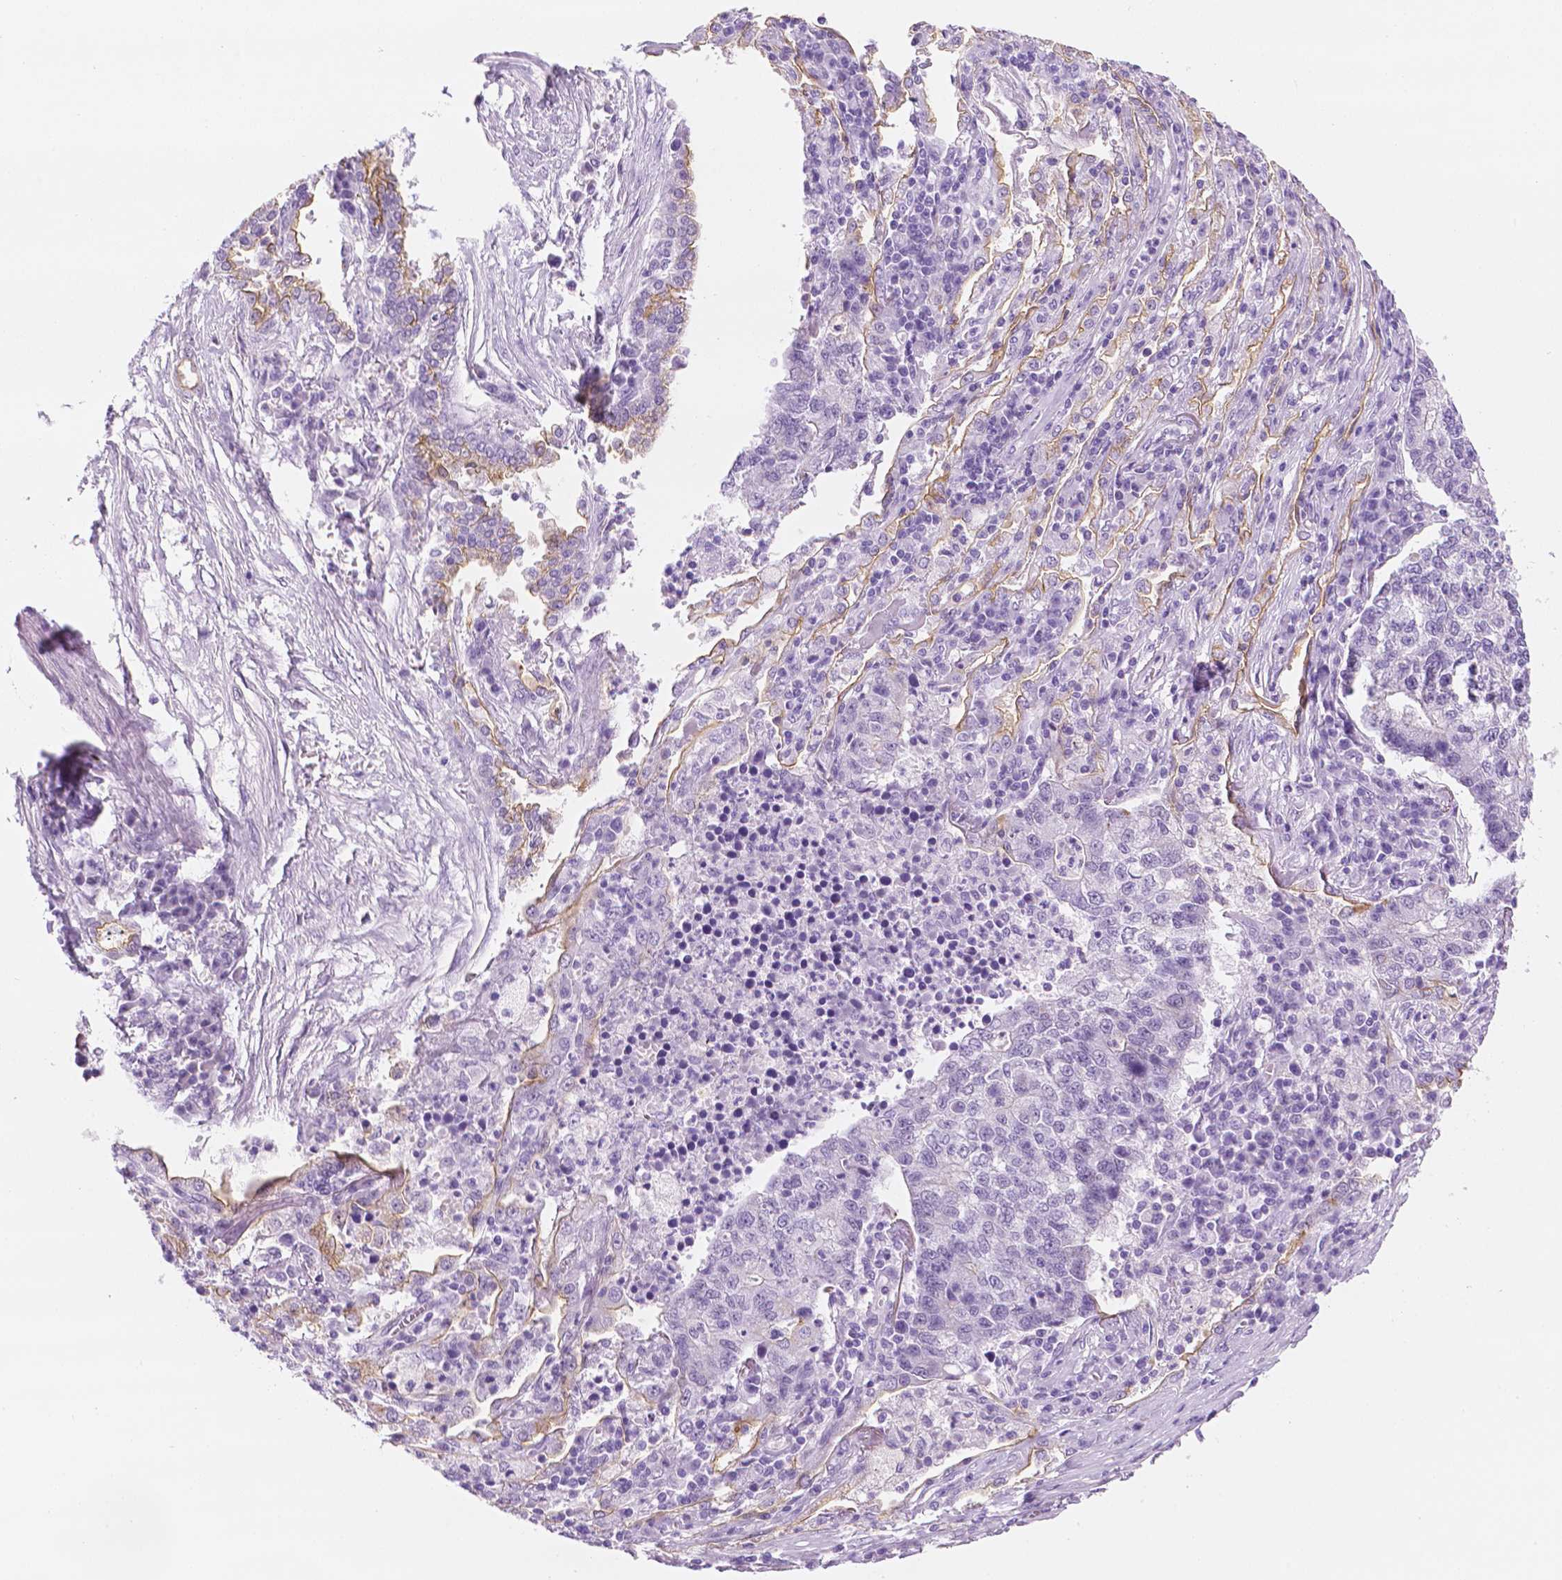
{"staining": {"intensity": "negative", "quantity": "none", "location": "none"}, "tissue": "lung cancer", "cell_type": "Tumor cells", "image_type": "cancer", "snomed": [{"axis": "morphology", "description": "Adenocarcinoma, NOS"}, {"axis": "topography", "description": "Lung"}], "caption": "High magnification brightfield microscopy of lung adenocarcinoma stained with DAB (brown) and counterstained with hematoxylin (blue): tumor cells show no significant positivity. (DAB IHC visualized using brightfield microscopy, high magnification).", "gene": "PPL", "patient": {"sex": "male", "age": 57}}